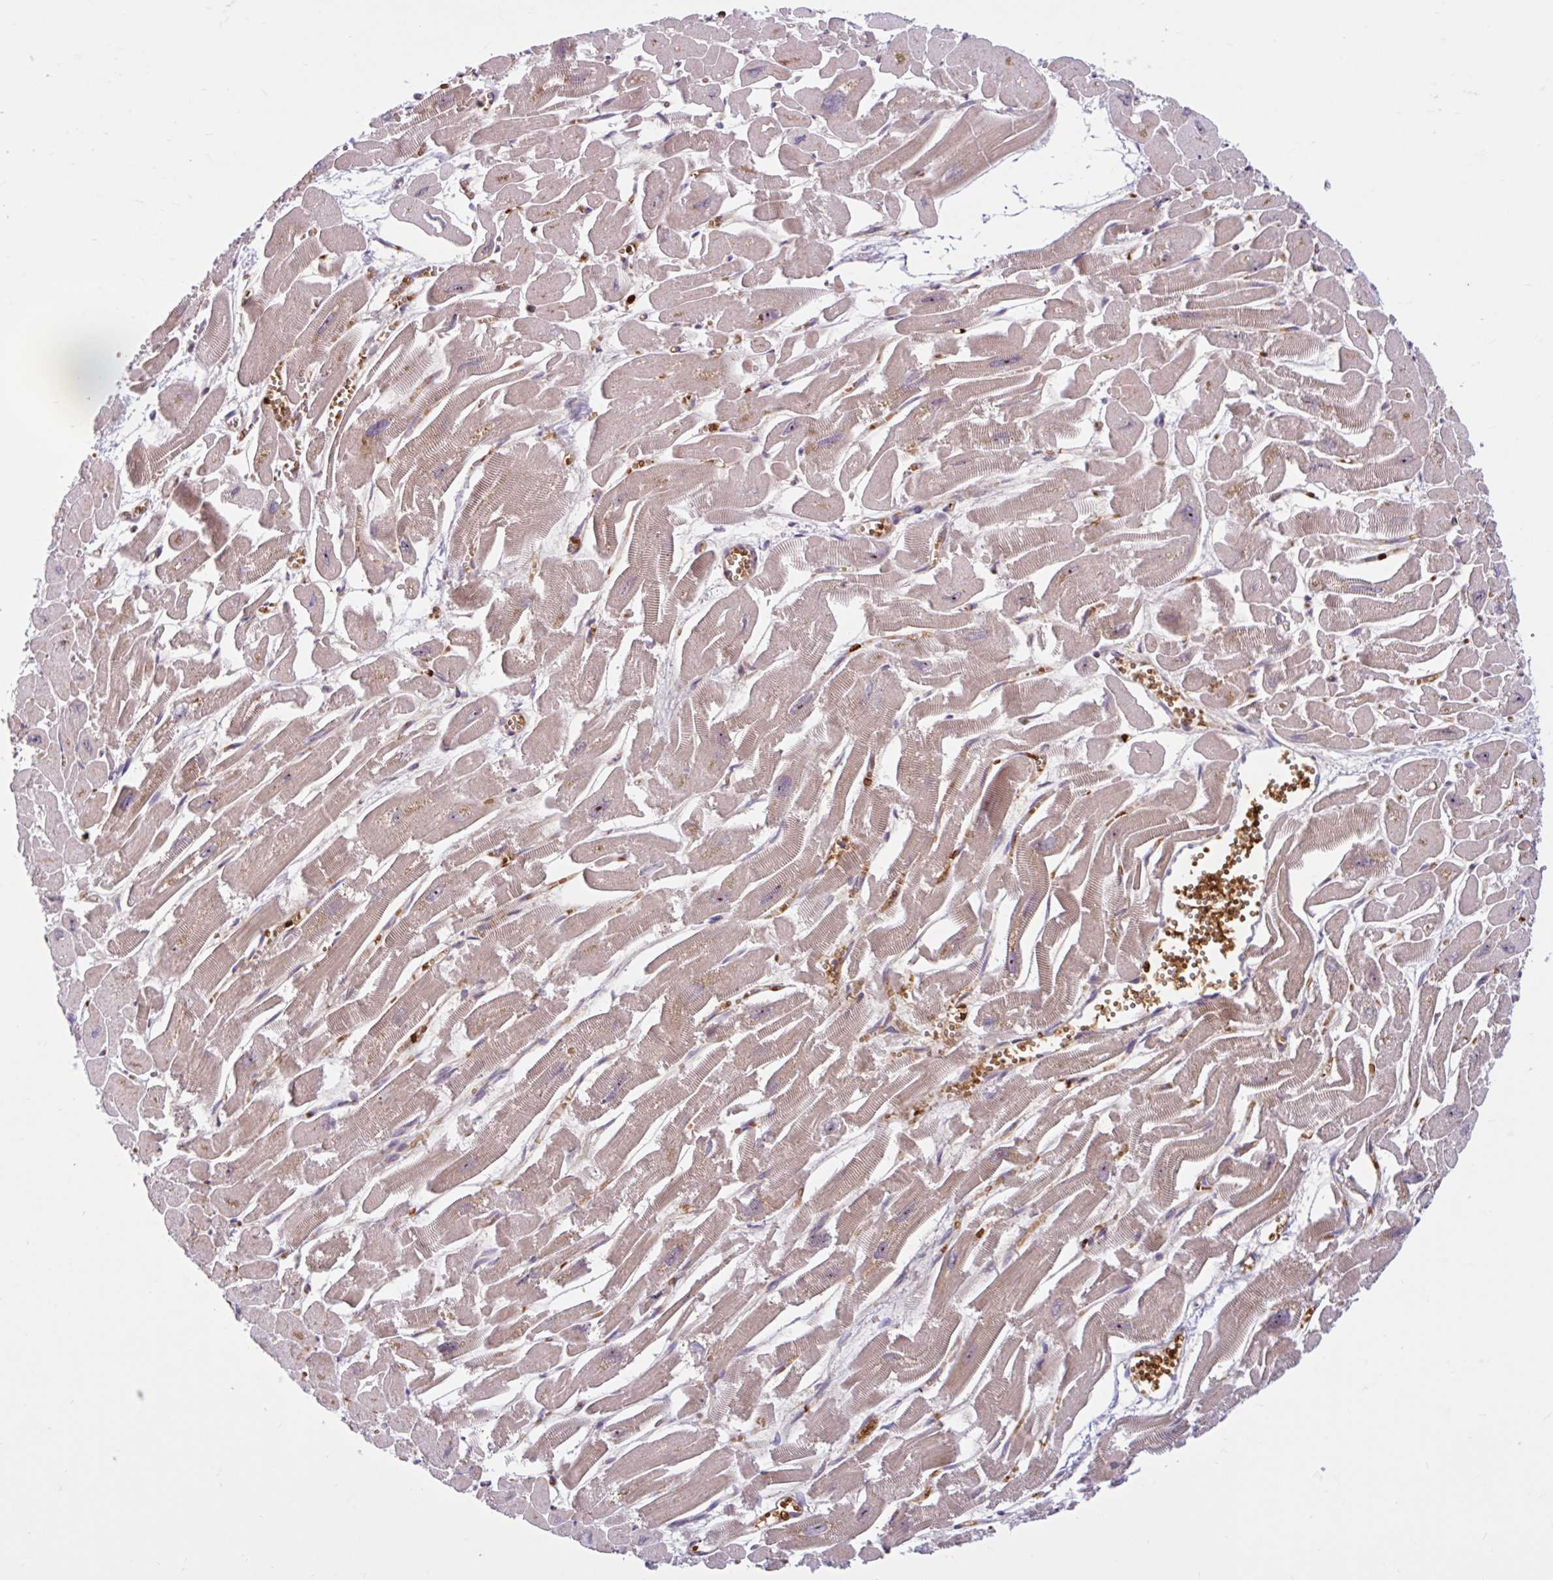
{"staining": {"intensity": "moderate", "quantity": "25%-75%", "location": "cytoplasmic/membranous"}, "tissue": "heart muscle", "cell_type": "Cardiomyocytes", "image_type": "normal", "snomed": [{"axis": "morphology", "description": "Normal tissue, NOS"}, {"axis": "topography", "description": "Heart"}], "caption": "Immunohistochemical staining of benign heart muscle reveals 25%-75% levels of moderate cytoplasmic/membranous protein staining in approximately 25%-75% of cardiomyocytes. Ihc stains the protein of interest in brown and the nuclei are stained blue.", "gene": "HMBS", "patient": {"sex": "male", "age": 54}}